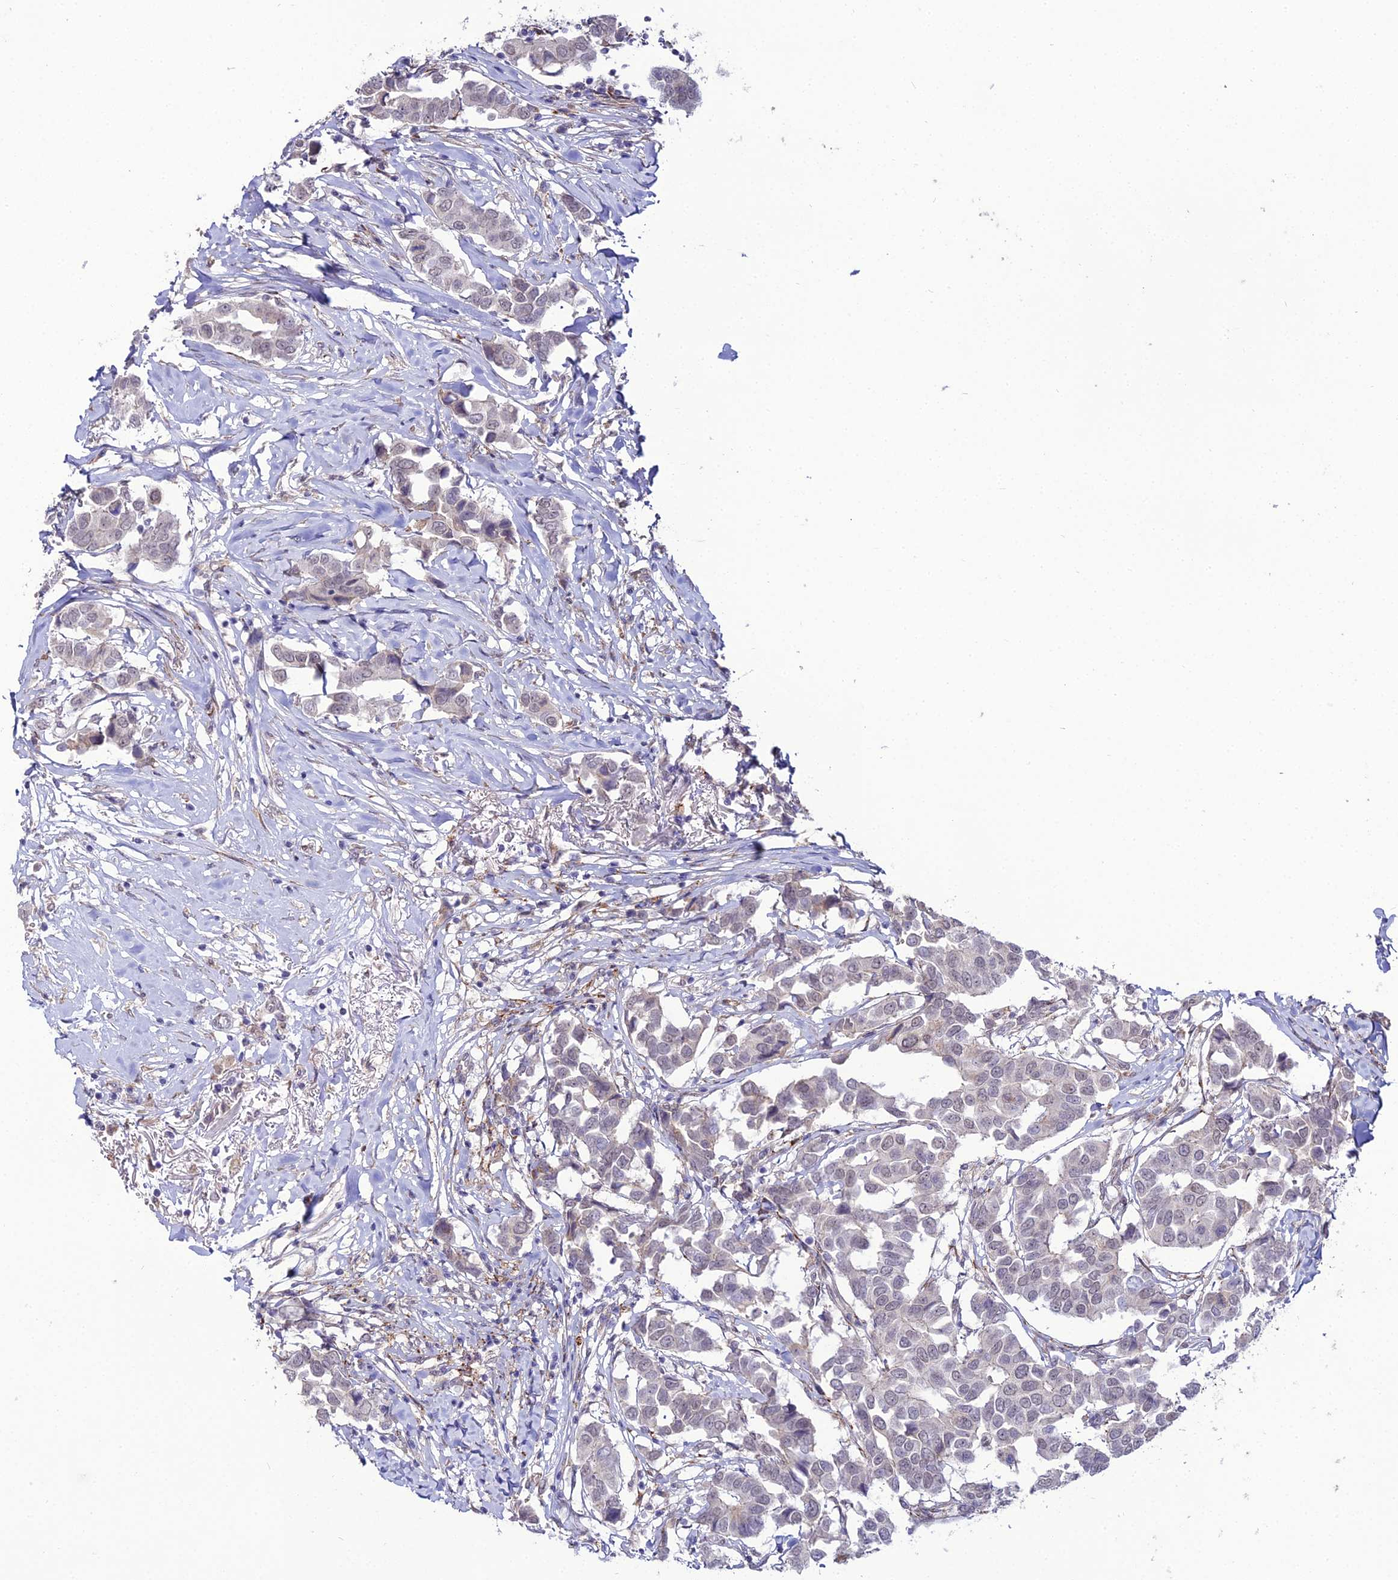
{"staining": {"intensity": "negative", "quantity": "none", "location": "none"}, "tissue": "breast cancer", "cell_type": "Tumor cells", "image_type": "cancer", "snomed": [{"axis": "morphology", "description": "Duct carcinoma"}, {"axis": "topography", "description": "Breast"}], "caption": "Tumor cells are negative for protein expression in human breast cancer (infiltrating ductal carcinoma).", "gene": "TROAP", "patient": {"sex": "female", "age": 80}}